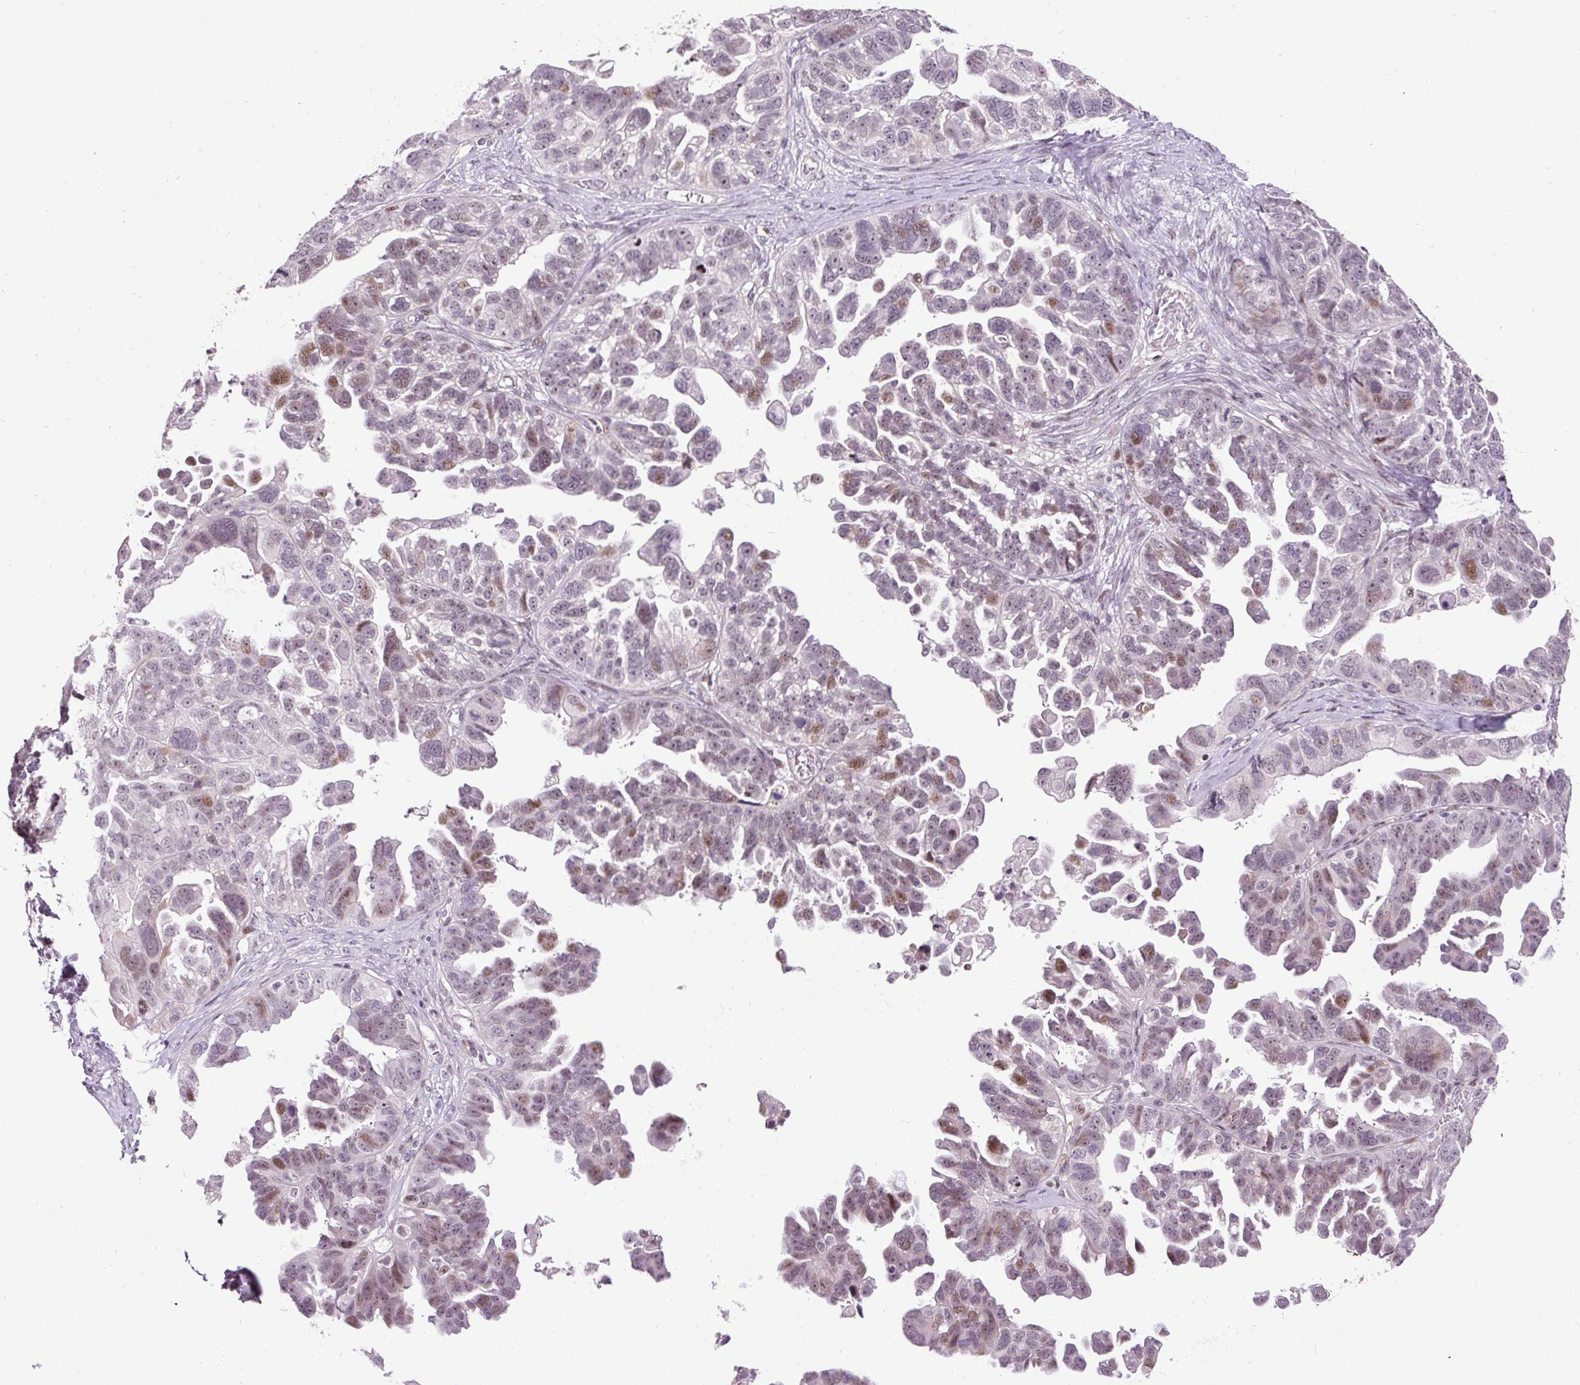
{"staining": {"intensity": "moderate", "quantity": "25%-75%", "location": "nuclear"}, "tissue": "ovarian cancer", "cell_type": "Tumor cells", "image_type": "cancer", "snomed": [{"axis": "morphology", "description": "Cystadenocarcinoma, serous, NOS"}, {"axis": "topography", "description": "Ovary"}], "caption": "An immunohistochemistry image of tumor tissue is shown. Protein staining in brown labels moderate nuclear positivity in ovarian cancer (serous cystadenocarcinoma) within tumor cells.", "gene": "ARHGEF18", "patient": {"sex": "female", "age": 79}}